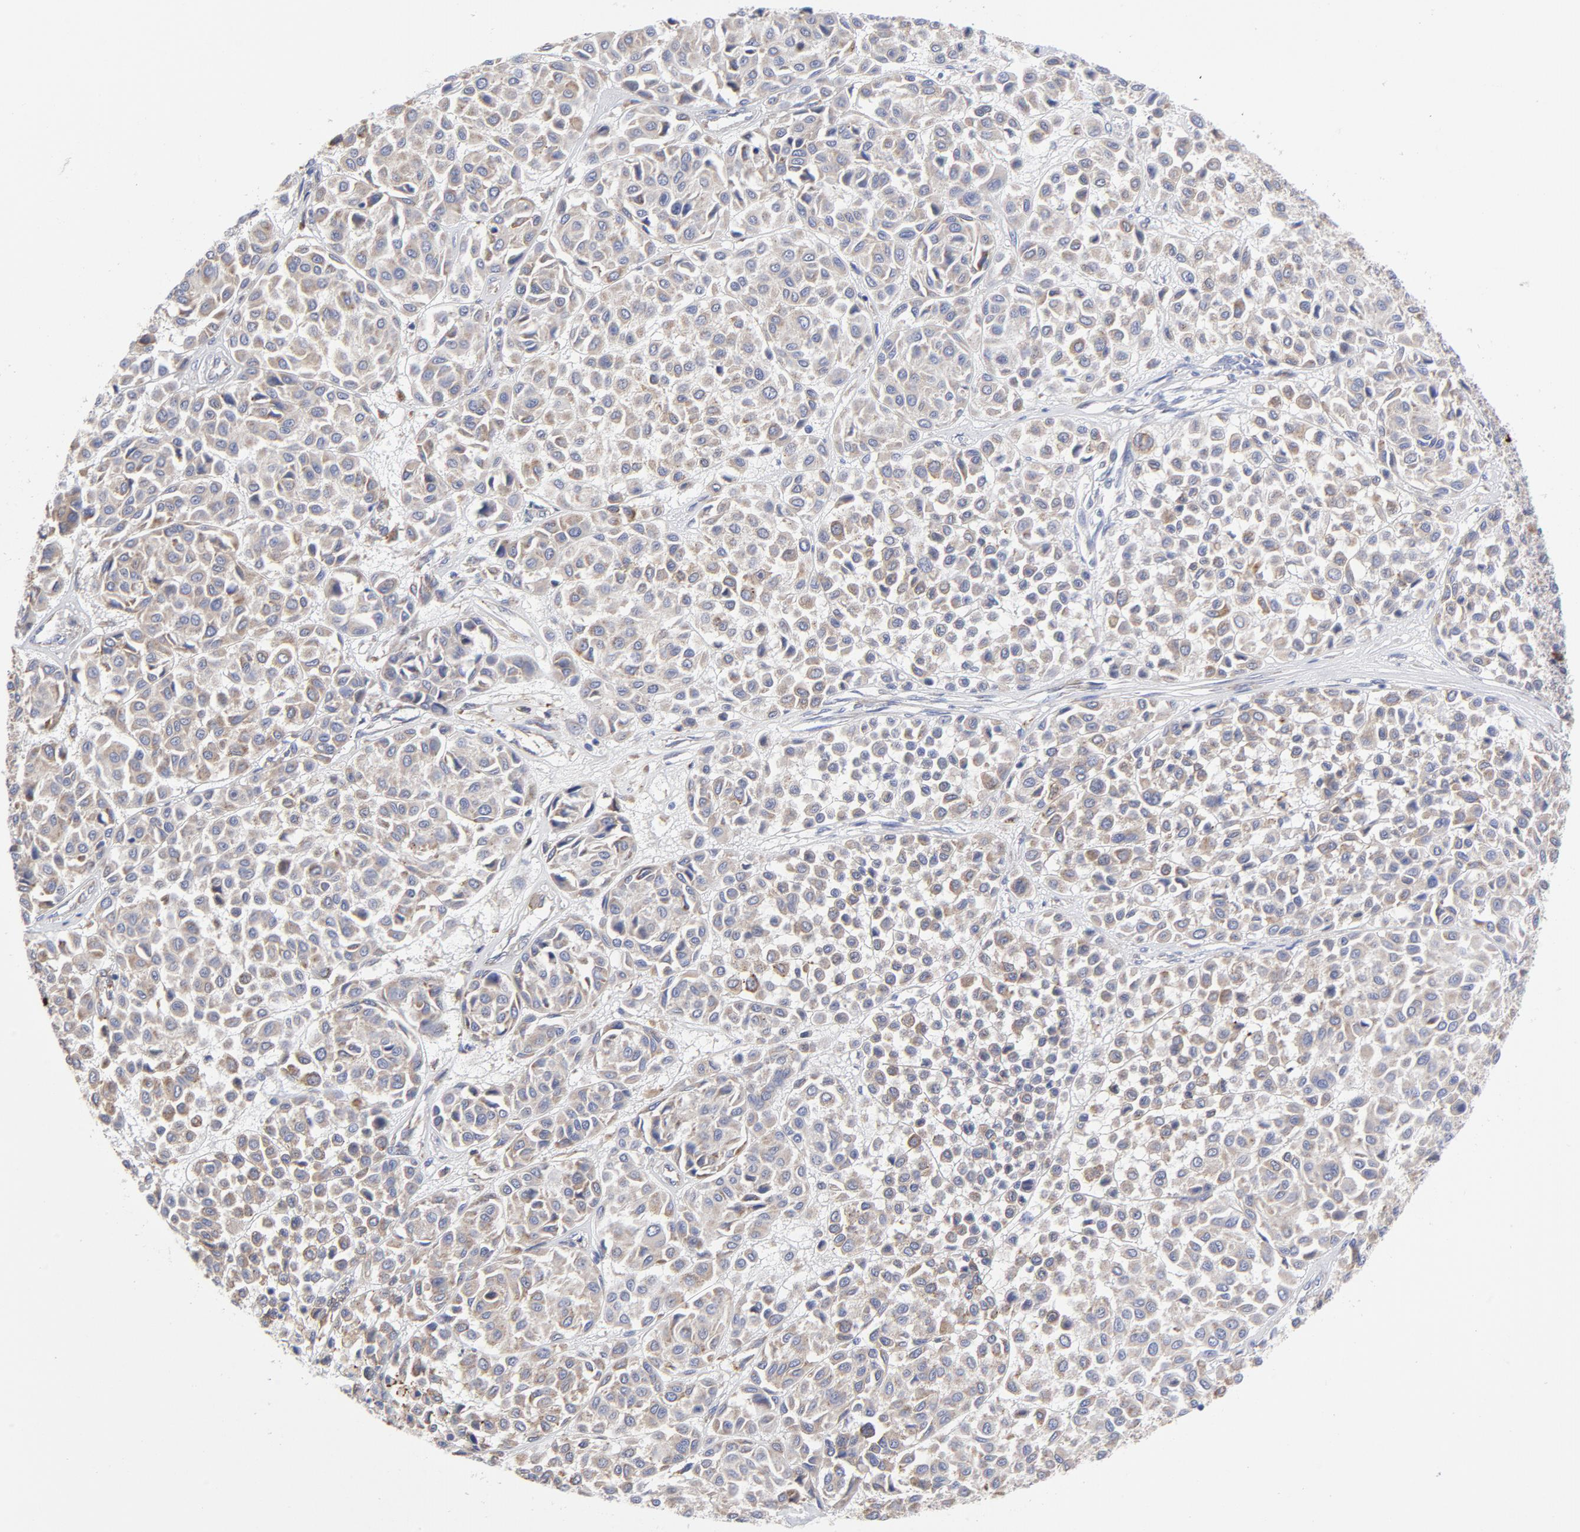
{"staining": {"intensity": "weak", "quantity": "<25%", "location": "cytoplasmic/membranous"}, "tissue": "melanoma", "cell_type": "Tumor cells", "image_type": "cancer", "snomed": [{"axis": "morphology", "description": "Malignant melanoma, Metastatic site"}, {"axis": "topography", "description": "Soft tissue"}], "caption": "Immunohistochemistry micrograph of malignant melanoma (metastatic site) stained for a protein (brown), which demonstrates no expression in tumor cells.", "gene": "RAPGEF3", "patient": {"sex": "male", "age": 41}}